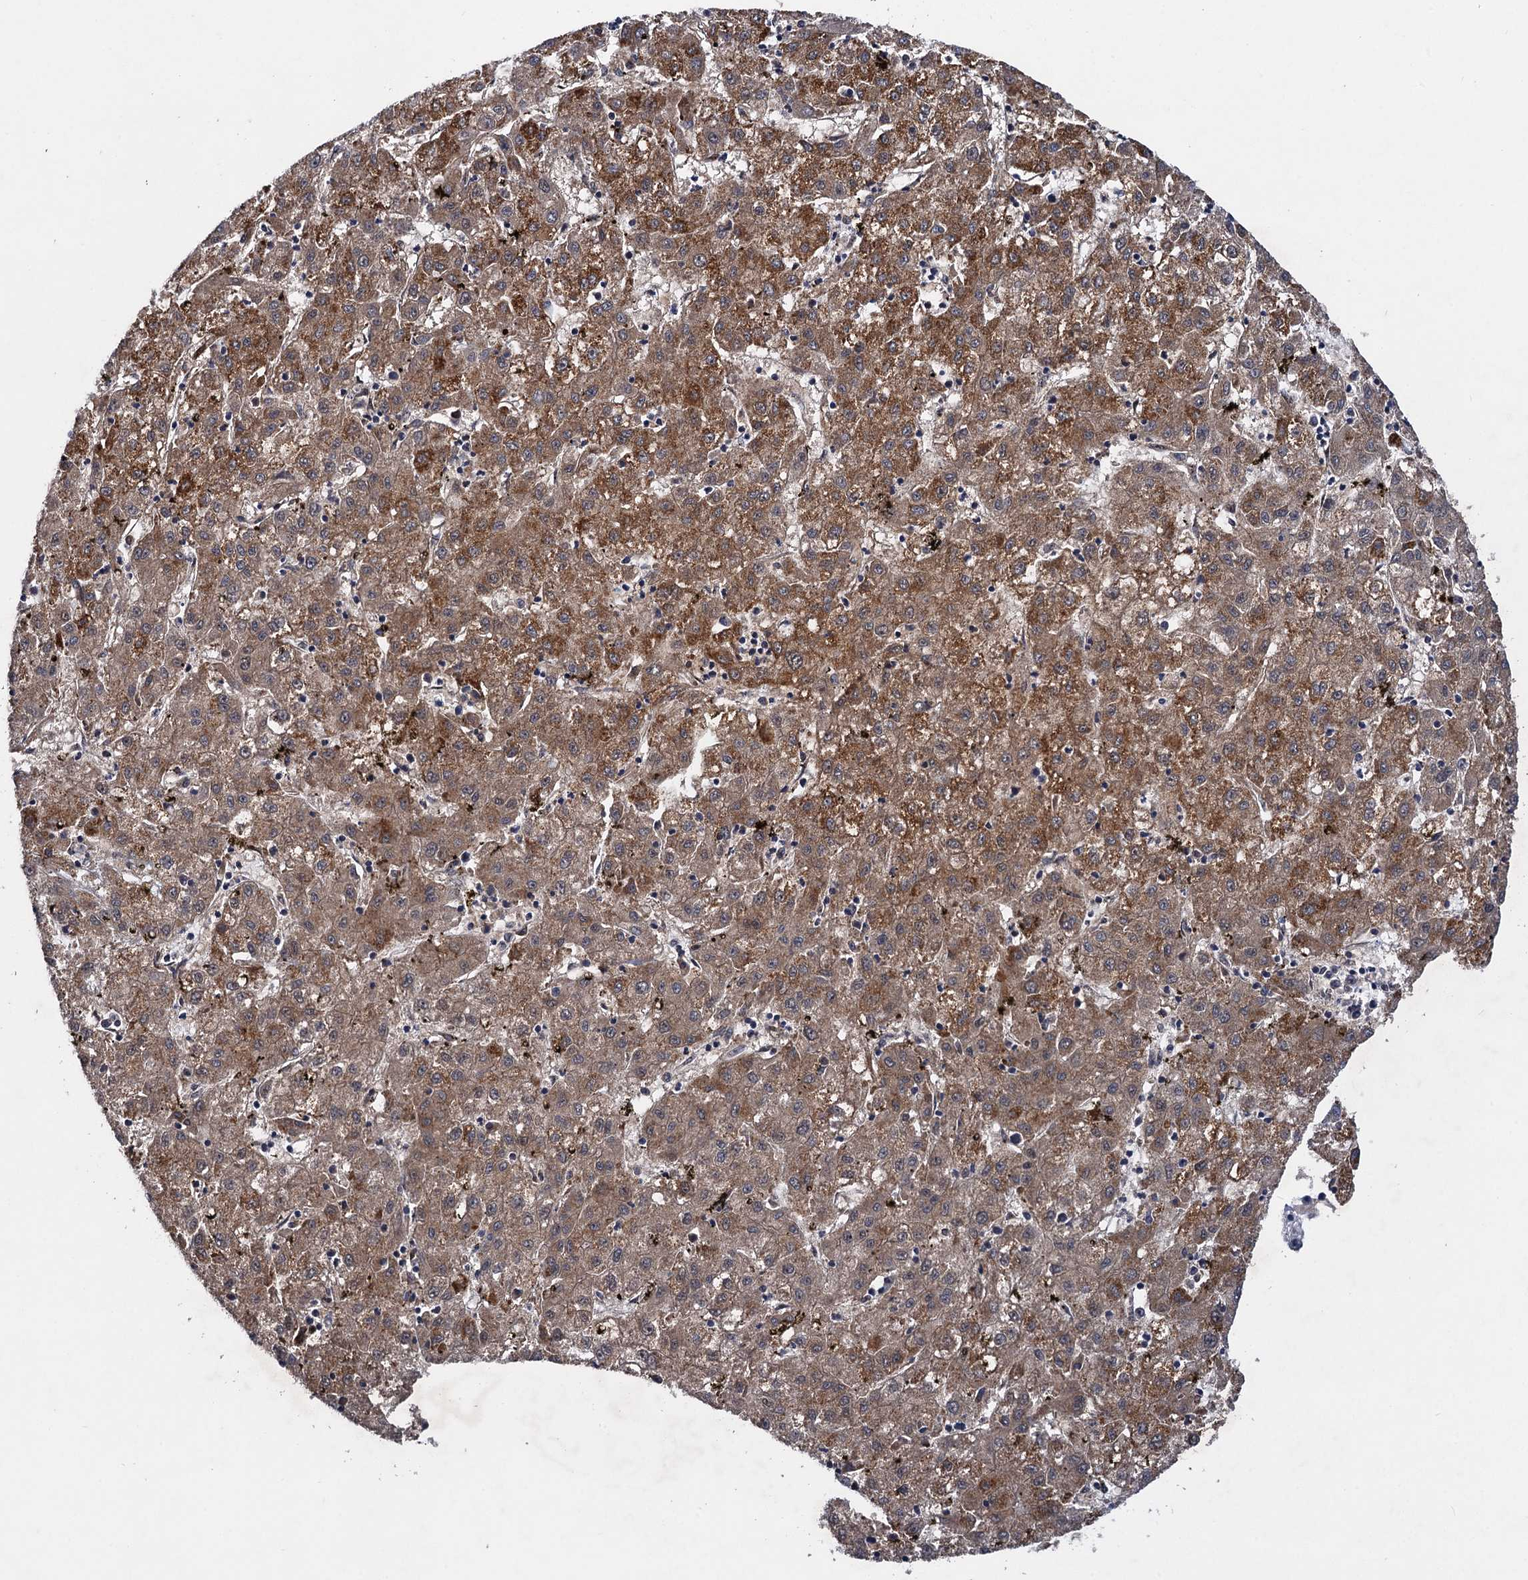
{"staining": {"intensity": "moderate", "quantity": ">75%", "location": "cytoplasmic/membranous"}, "tissue": "liver cancer", "cell_type": "Tumor cells", "image_type": "cancer", "snomed": [{"axis": "morphology", "description": "Carcinoma, Hepatocellular, NOS"}, {"axis": "topography", "description": "Liver"}], "caption": "The image shows a brown stain indicating the presence of a protein in the cytoplasmic/membranous of tumor cells in liver cancer (hepatocellular carcinoma).", "gene": "HAUS1", "patient": {"sex": "male", "age": 72}}